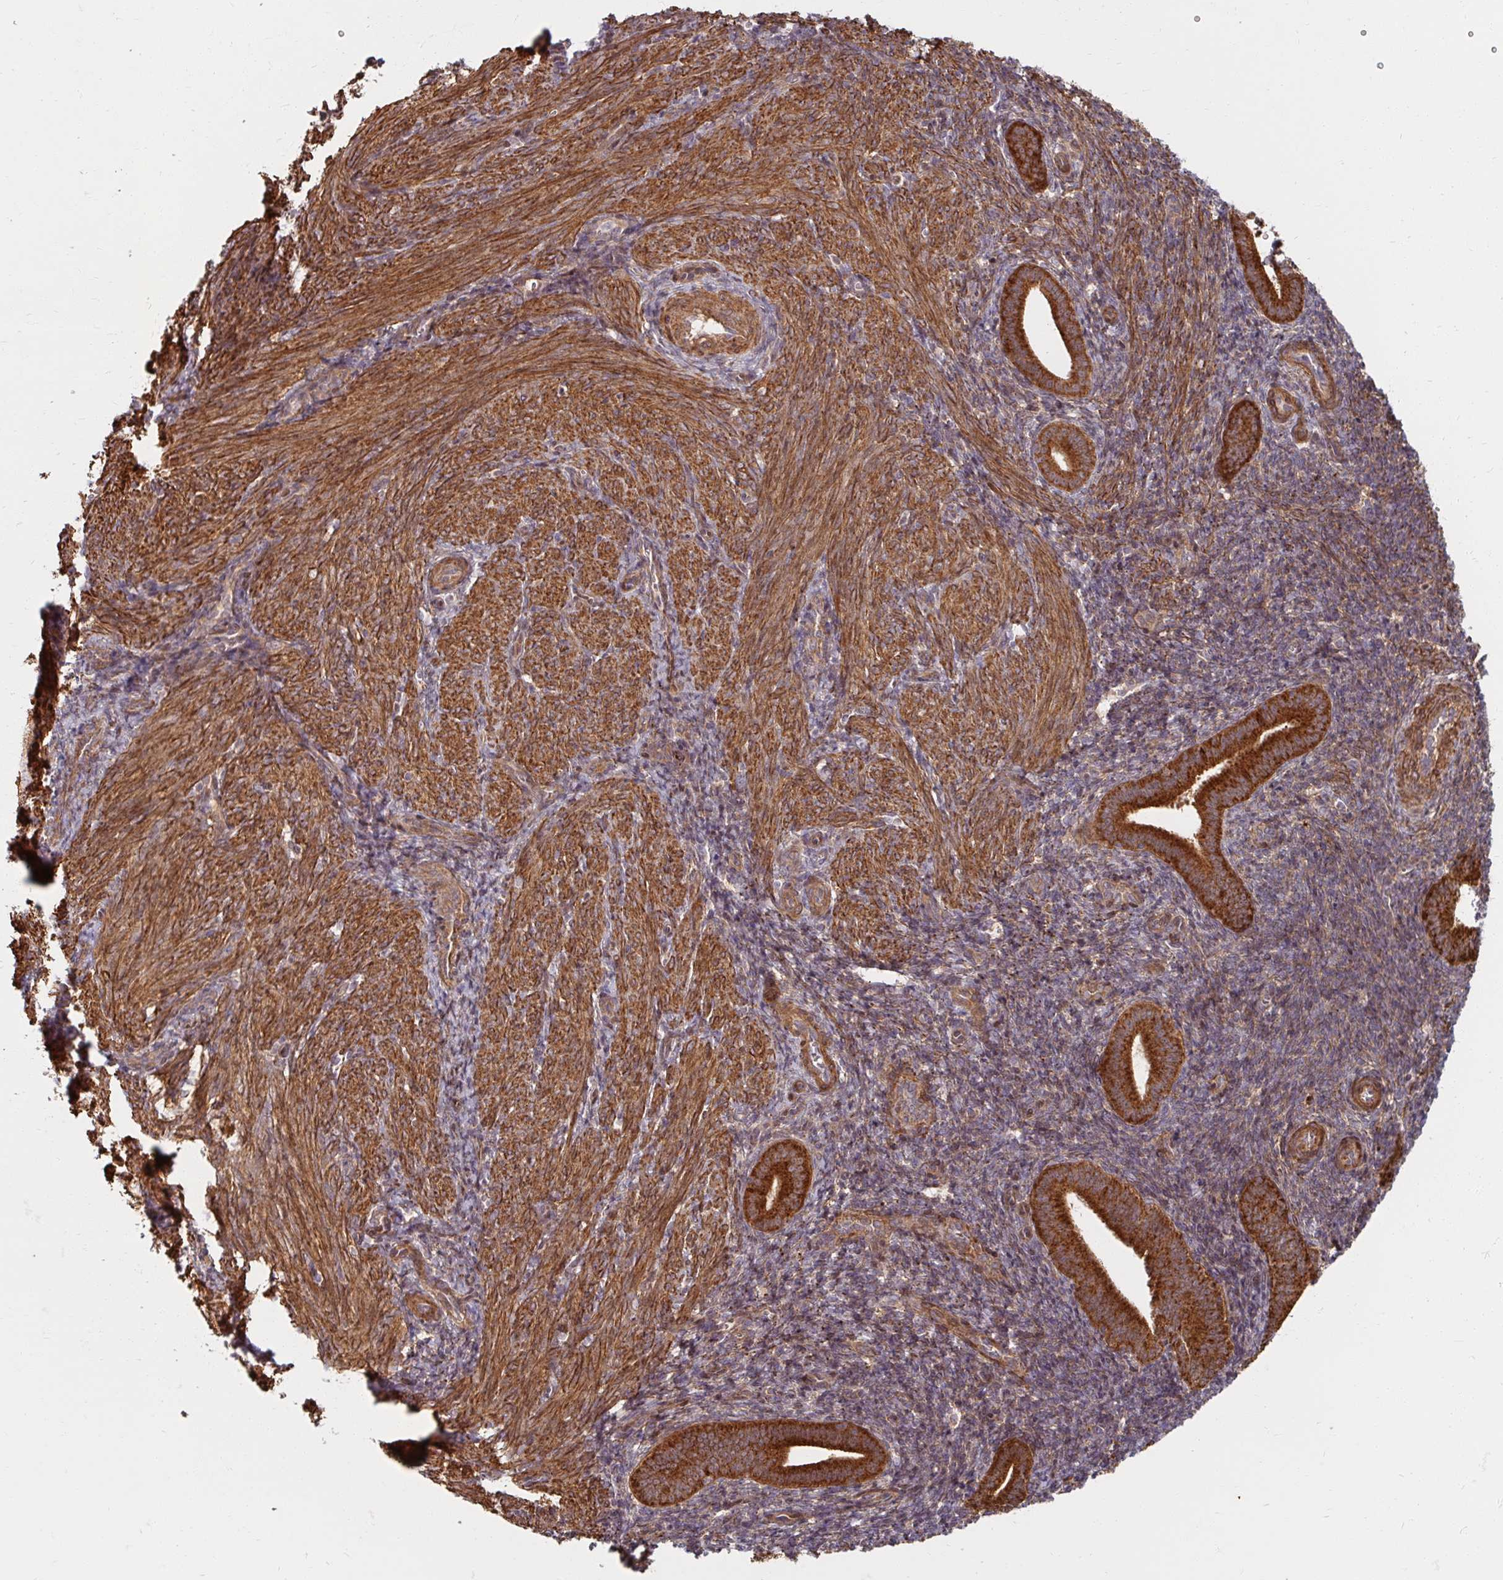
{"staining": {"intensity": "moderate", "quantity": ">75%", "location": "cytoplasmic/membranous"}, "tissue": "endometrium", "cell_type": "Cells in endometrial stroma", "image_type": "normal", "snomed": [{"axis": "morphology", "description": "Normal tissue, NOS"}, {"axis": "topography", "description": "Endometrium"}], "caption": "Immunohistochemical staining of normal human endometrium exhibits medium levels of moderate cytoplasmic/membranous staining in approximately >75% of cells in endometrial stroma.", "gene": "BTF3", "patient": {"sex": "female", "age": 25}}